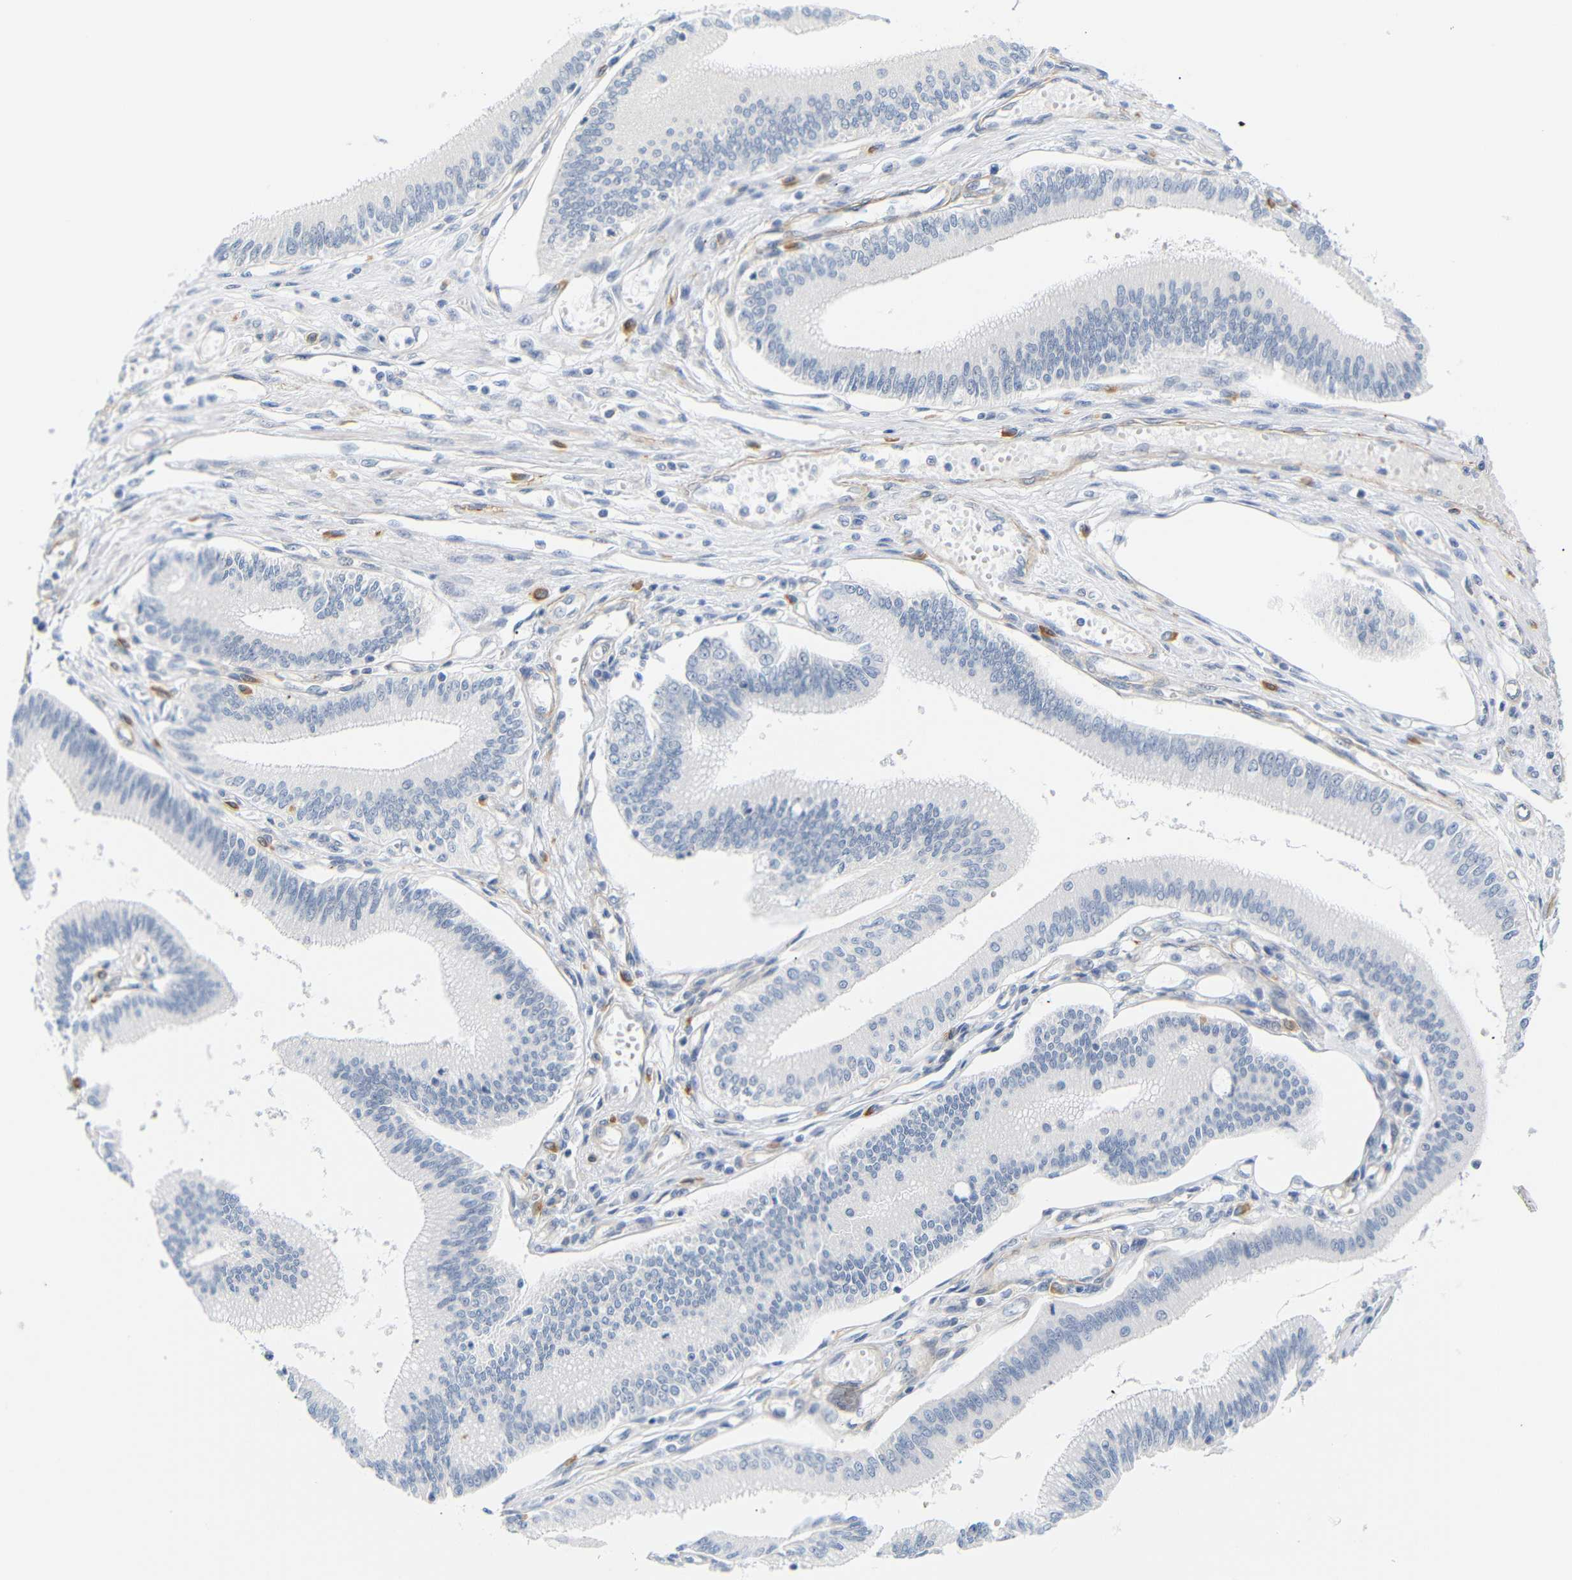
{"staining": {"intensity": "weak", "quantity": "<25%", "location": "cytoplasmic/membranous"}, "tissue": "pancreatic cancer", "cell_type": "Tumor cells", "image_type": "cancer", "snomed": [{"axis": "morphology", "description": "Adenocarcinoma, NOS"}, {"axis": "topography", "description": "Pancreas"}], "caption": "Immunohistochemical staining of pancreatic adenocarcinoma displays no significant positivity in tumor cells.", "gene": "STMN3", "patient": {"sex": "male", "age": 56}}